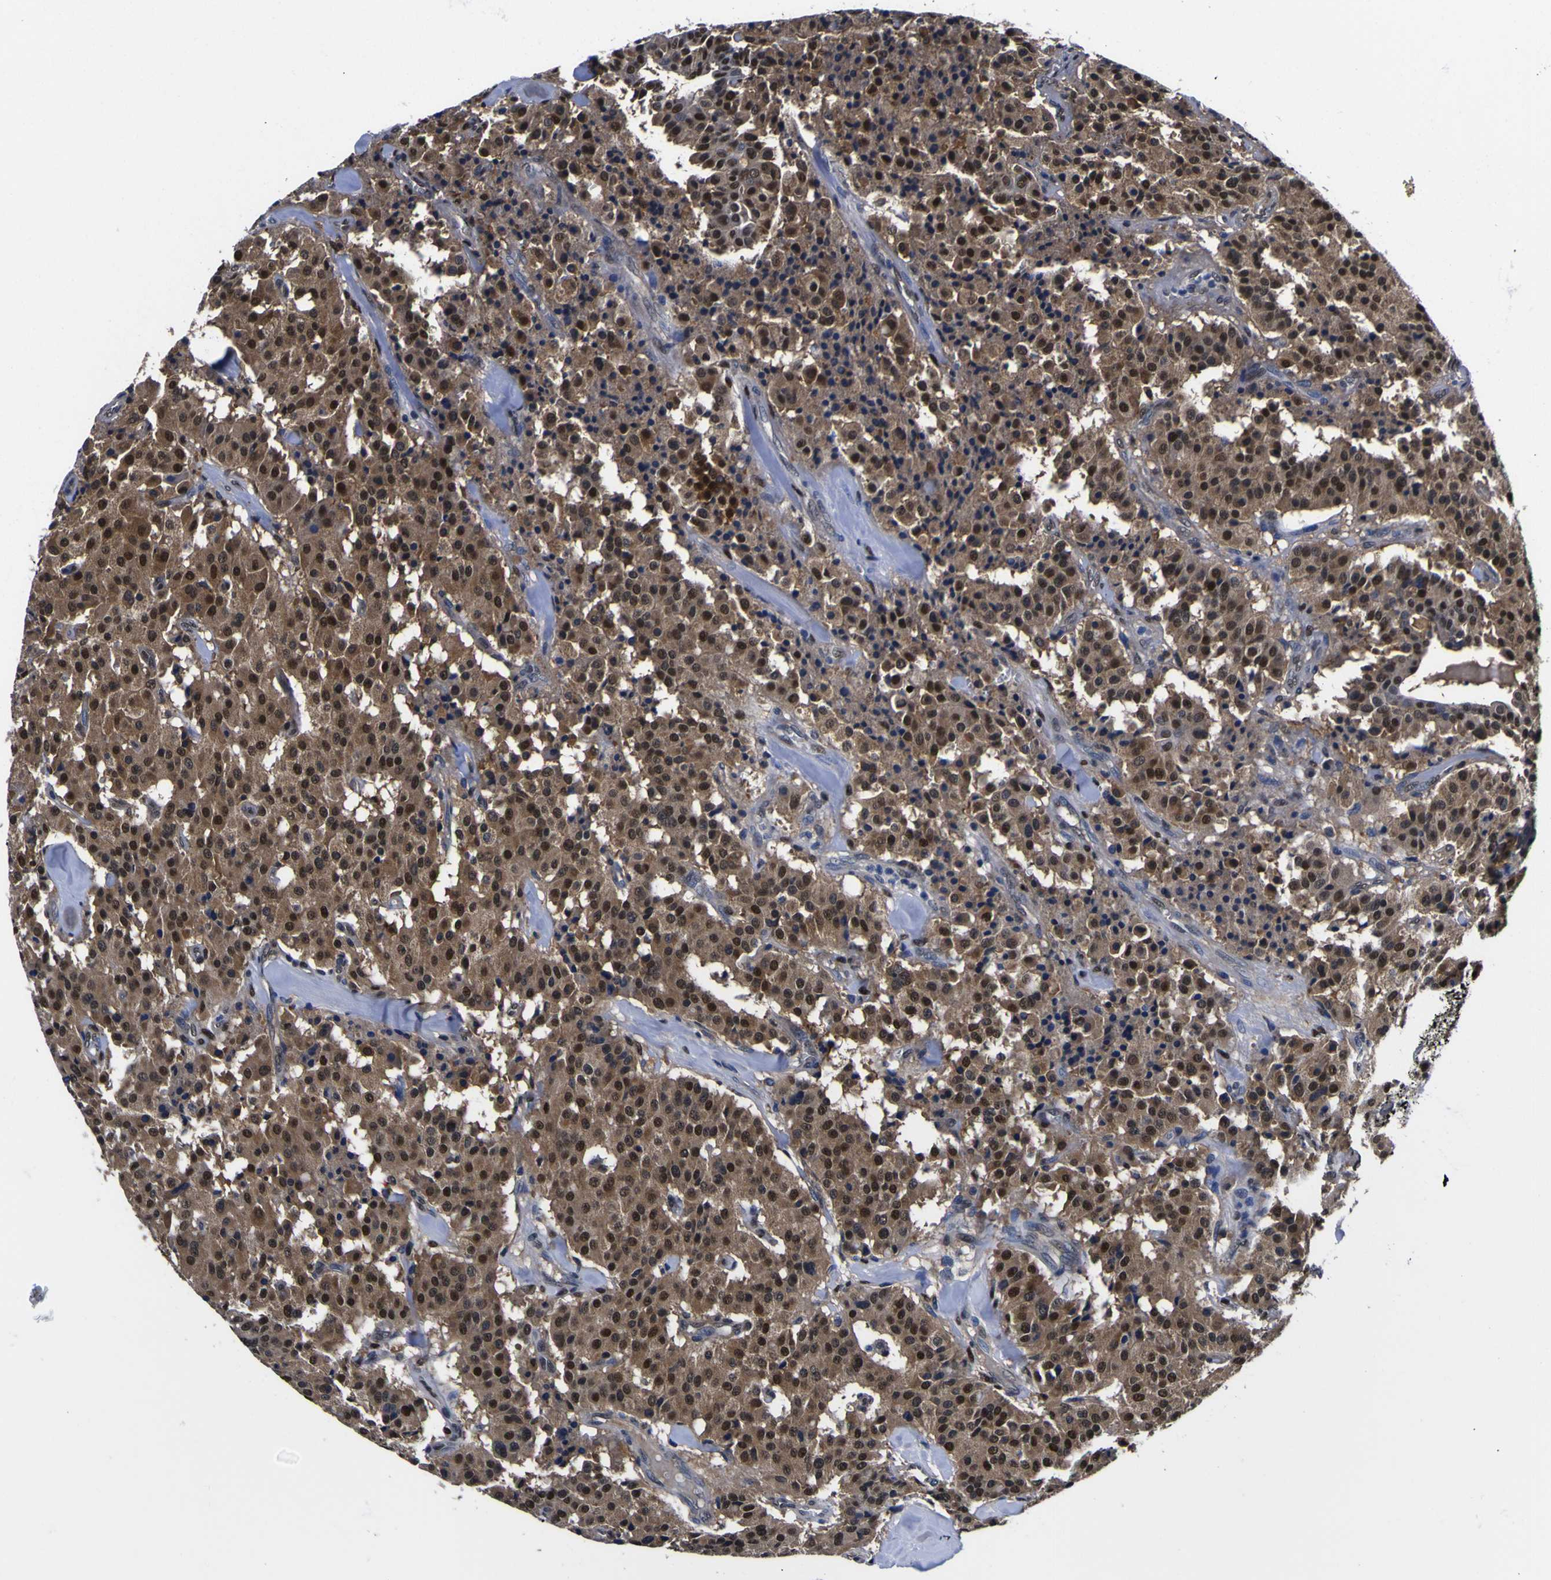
{"staining": {"intensity": "strong", "quantity": ">75%", "location": "cytoplasmic/membranous,nuclear"}, "tissue": "carcinoid", "cell_type": "Tumor cells", "image_type": "cancer", "snomed": [{"axis": "morphology", "description": "Carcinoid, malignant, NOS"}, {"axis": "topography", "description": "Lung"}], "caption": "Immunohistochemistry staining of malignant carcinoid, which demonstrates high levels of strong cytoplasmic/membranous and nuclear positivity in approximately >75% of tumor cells indicating strong cytoplasmic/membranous and nuclear protein positivity. The staining was performed using DAB (brown) for protein detection and nuclei were counterstained in hematoxylin (blue).", "gene": "FAM110B", "patient": {"sex": "male", "age": 30}}